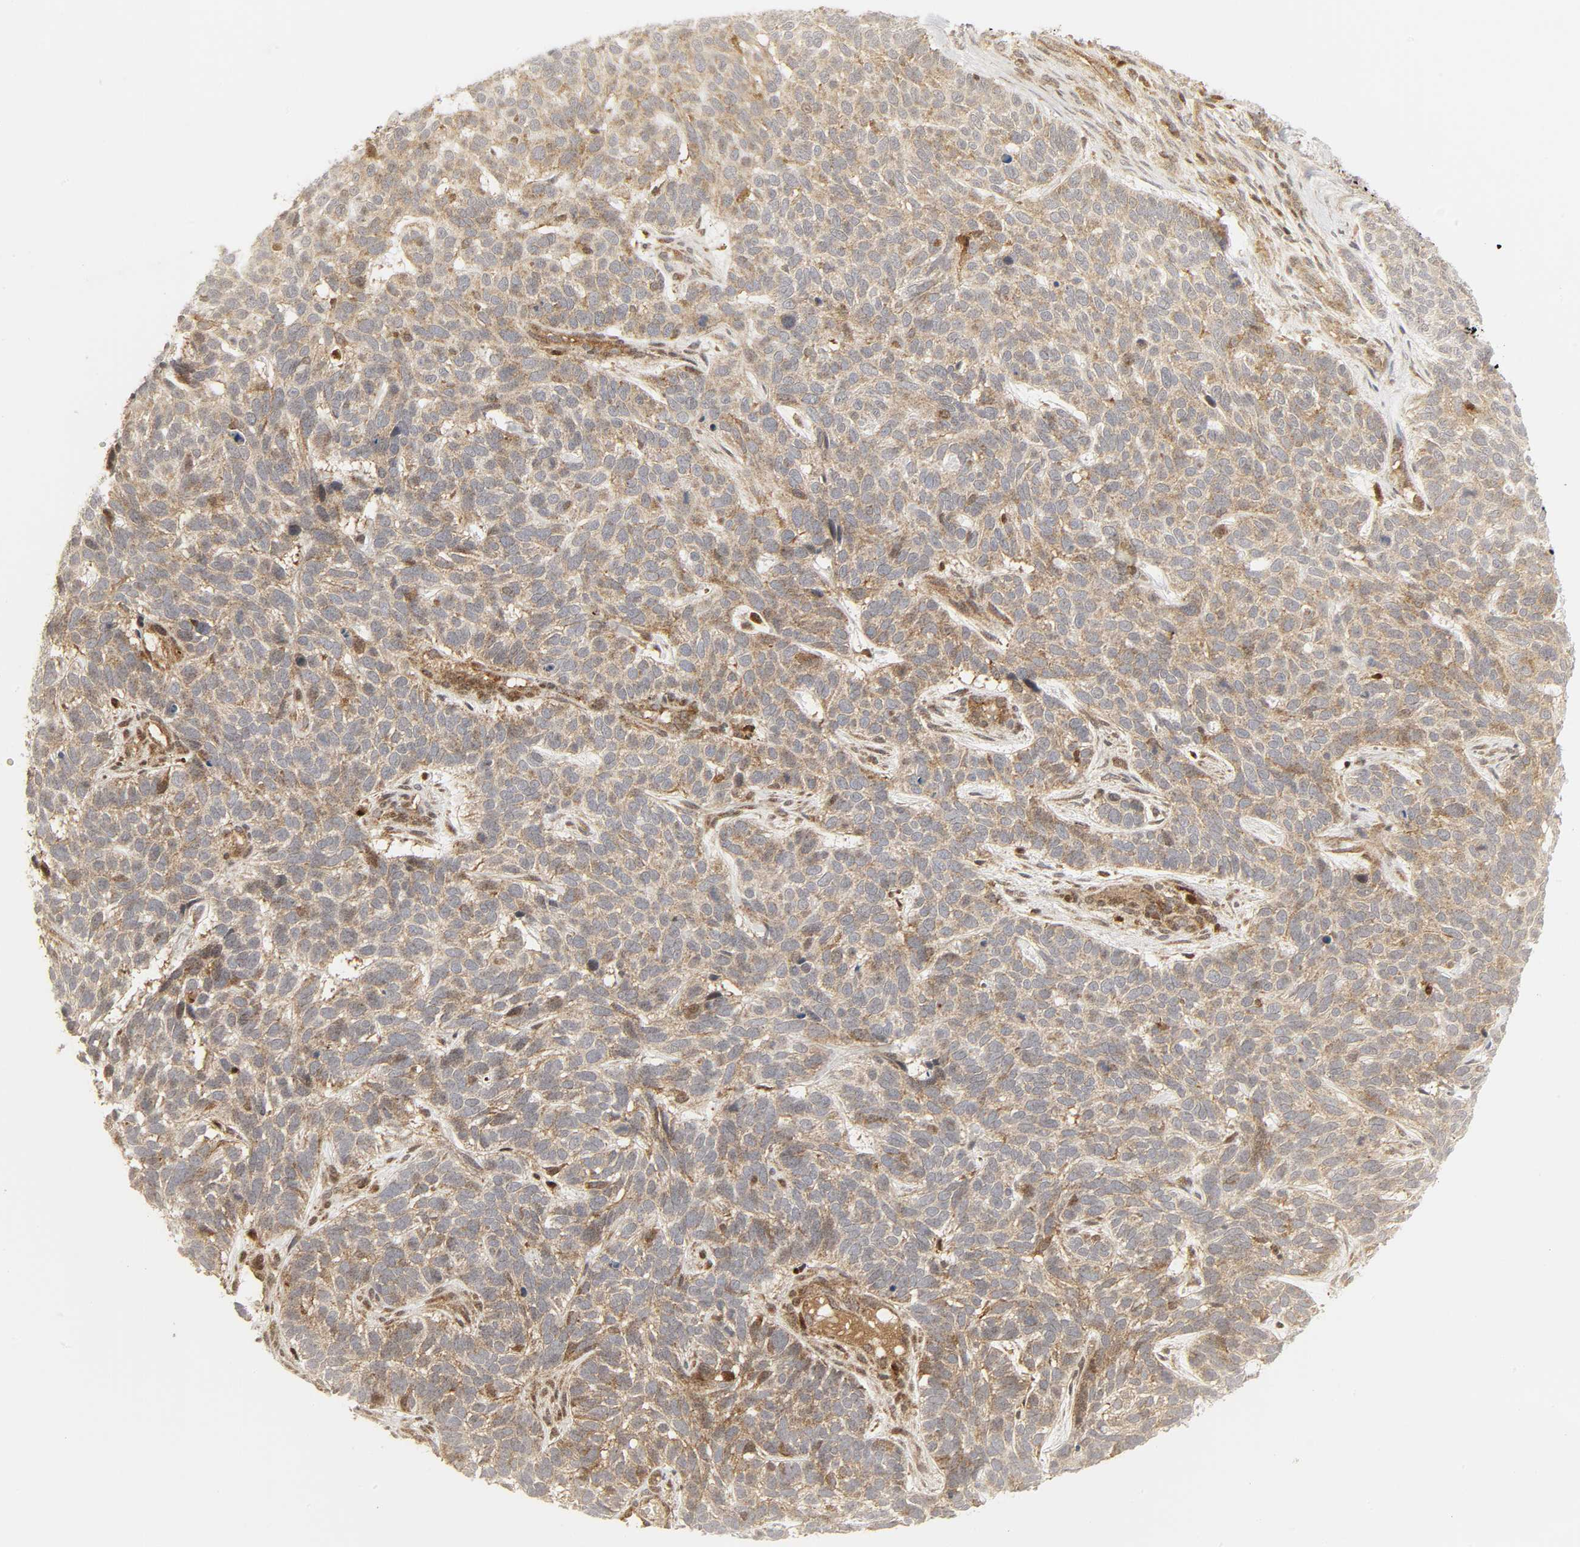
{"staining": {"intensity": "moderate", "quantity": ">75%", "location": "cytoplasmic/membranous"}, "tissue": "skin cancer", "cell_type": "Tumor cells", "image_type": "cancer", "snomed": [{"axis": "morphology", "description": "Basal cell carcinoma"}, {"axis": "topography", "description": "Skin"}], "caption": "An image of human skin cancer (basal cell carcinoma) stained for a protein exhibits moderate cytoplasmic/membranous brown staining in tumor cells.", "gene": "CHUK", "patient": {"sex": "male", "age": 87}}